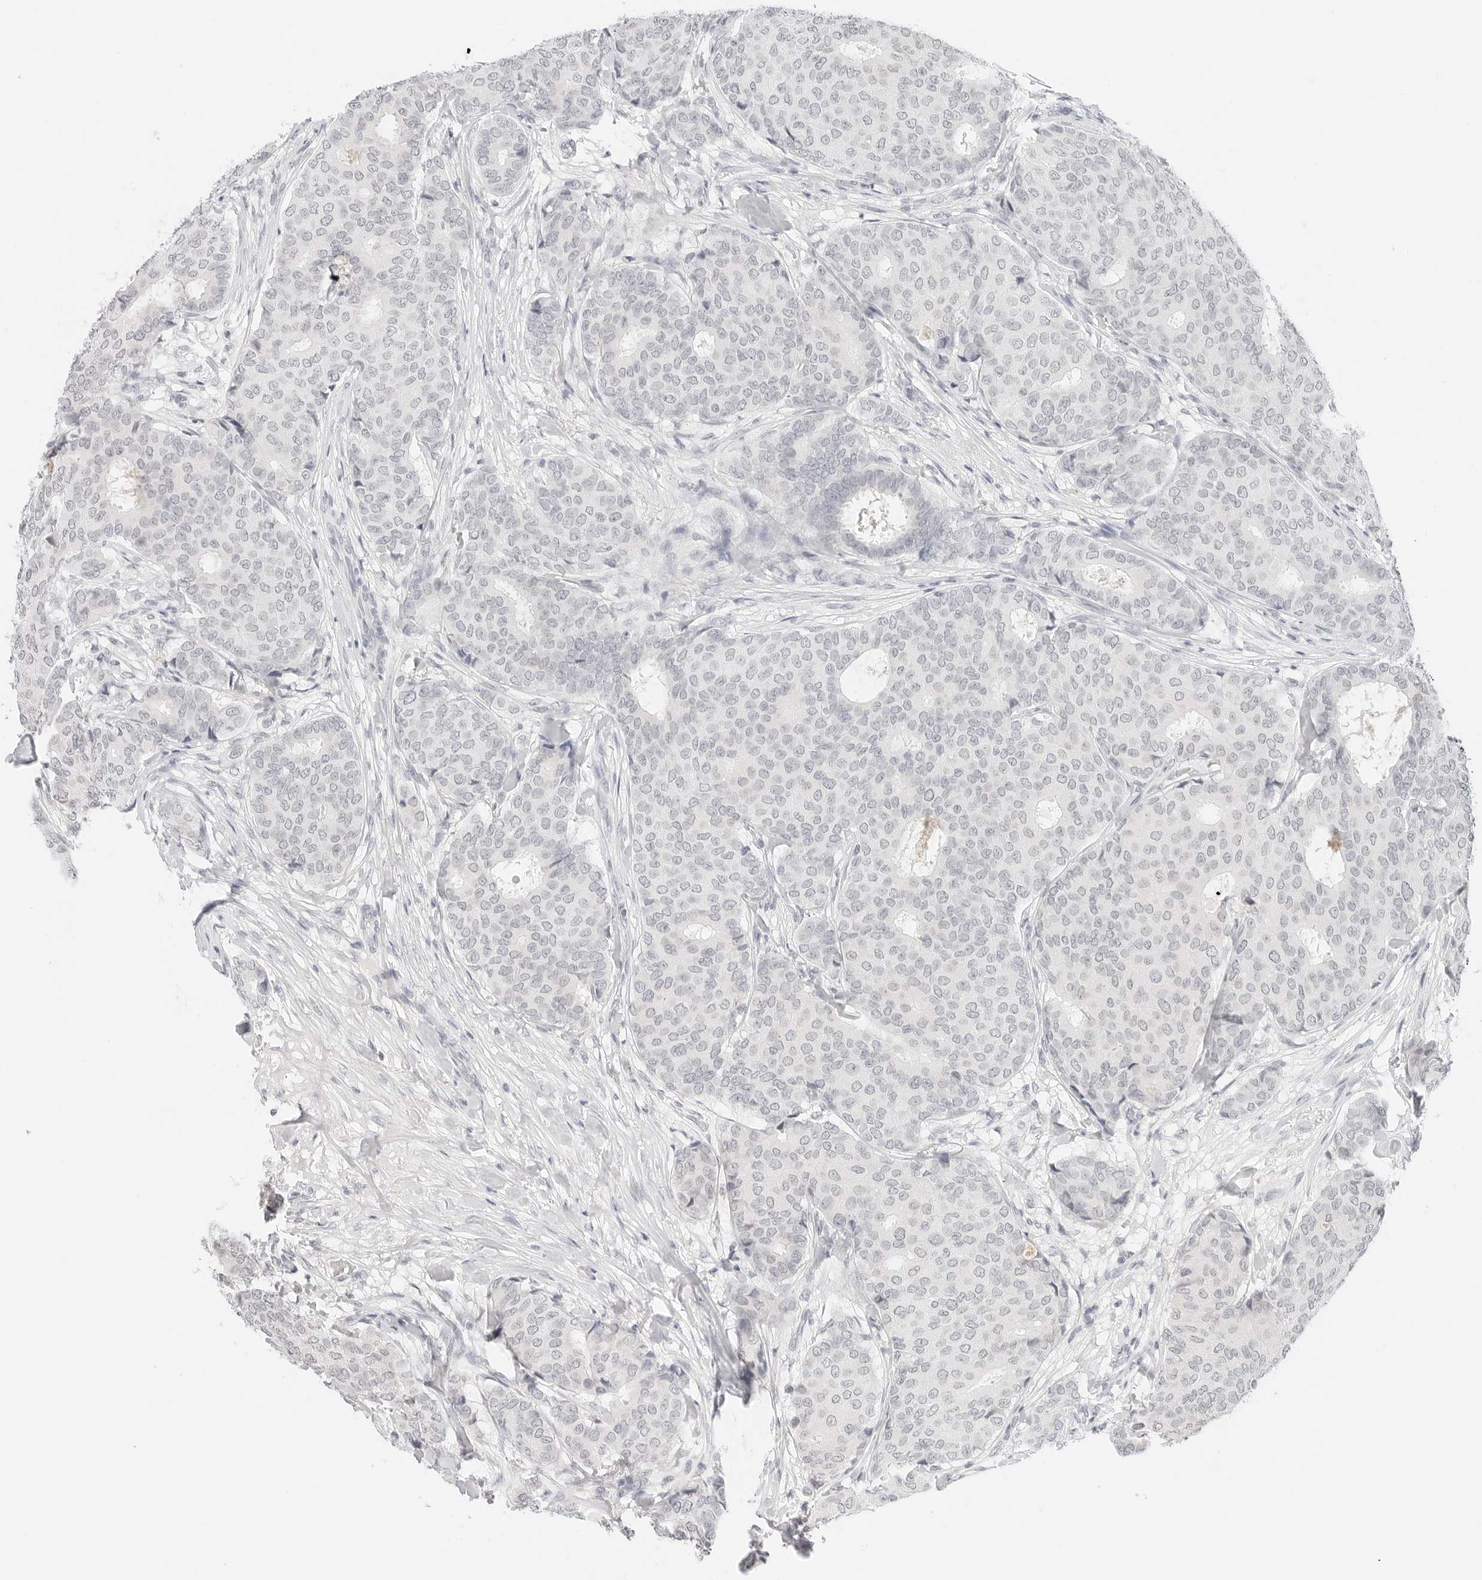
{"staining": {"intensity": "negative", "quantity": "none", "location": "none"}, "tissue": "breast cancer", "cell_type": "Tumor cells", "image_type": "cancer", "snomed": [{"axis": "morphology", "description": "Duct carcinoma"}, {"axis": "topography", "description": "Breast"}], "caption": "The histopathology image reveals no staining of tumor cells in intraductal carcinoma (breast).", "gene": "NEO1", "patient": {"sex": "female", "age": 75}}